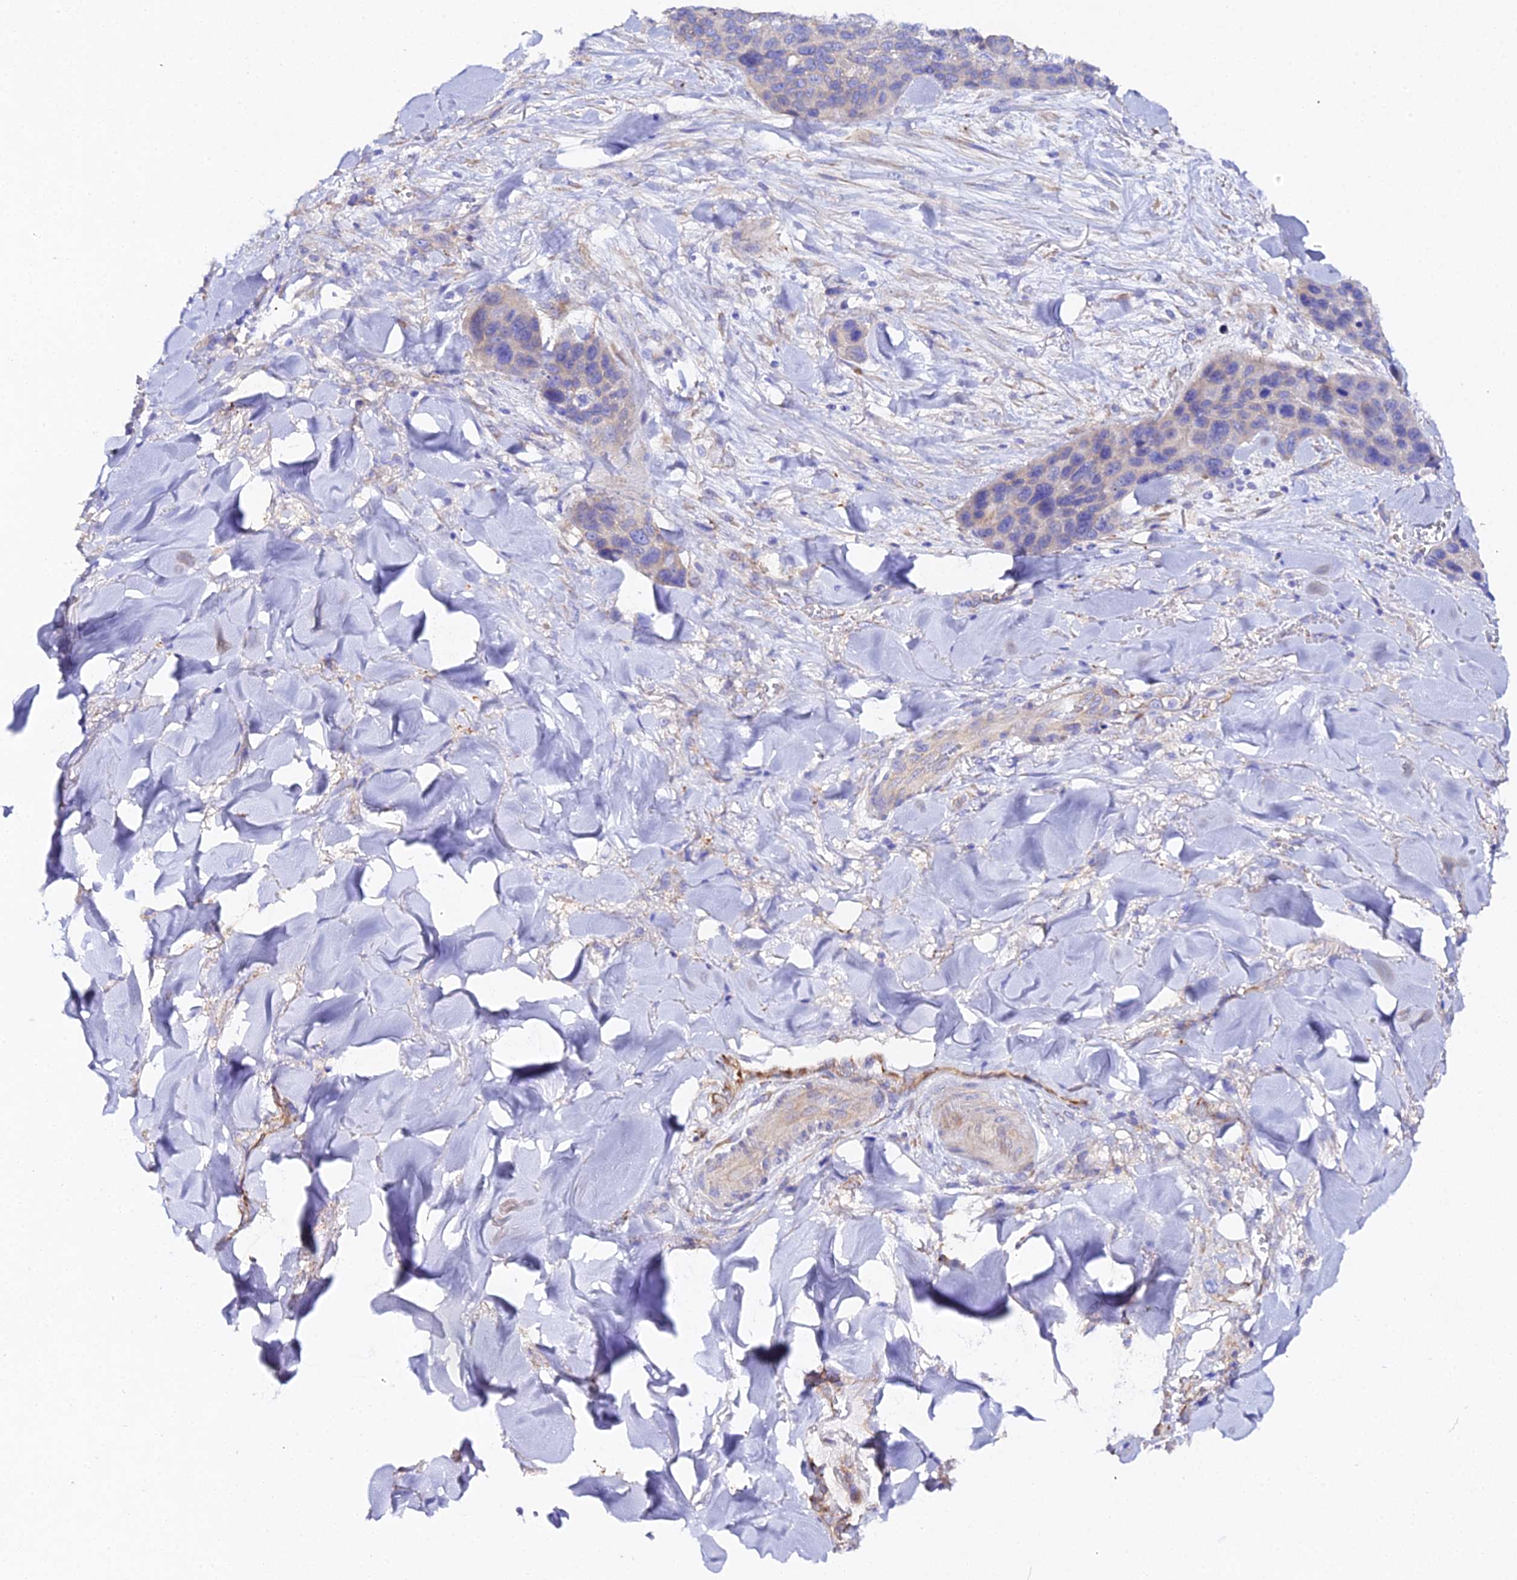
{"staining": {"intensity": "negative", "quantity": "none", "location": "none"}, "tissue": "skin cancer", "cell_type": "Tumor cells", "image_type": "cancer", "snomed": [{"axis": "morphology", "description": "Basal cell carcinoma"}, {"axis": "topography", "description": "Skin"}], "caption": "A high-resolution micrograph shows immunohistochemistry staining of skin basal cell carcinoma, which exhibits no significant staining in tumor cells.", "gene": "CFAP45", "patient": {"sex": "female", "age": 74}}